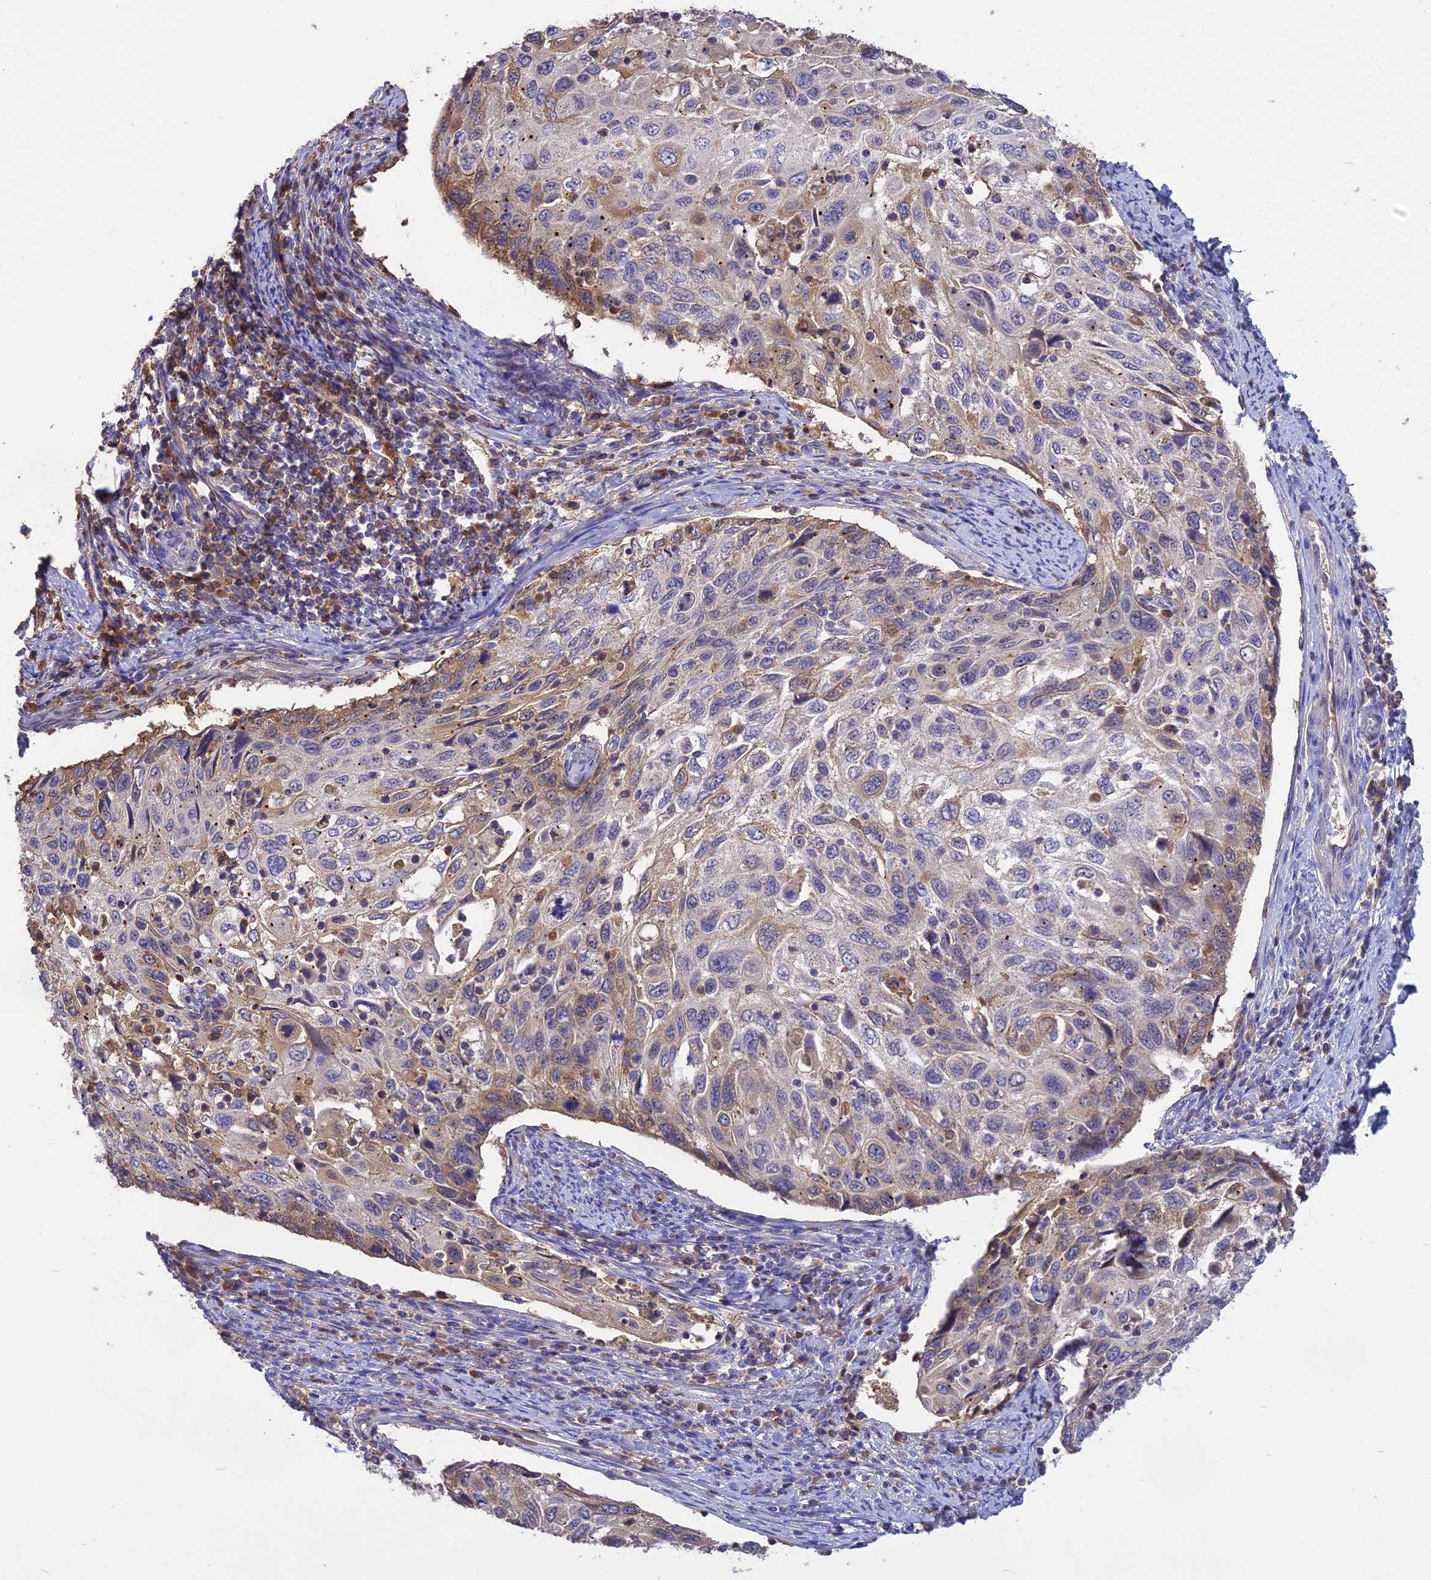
{"staining": {"intensity": "moderate", "quantity": "<25%", "location": "cytoplasmic/membranous"}, "tissue": "cervical cancer", "cell_type": "Tumor cells", "image_type": "cancer", "snomed": [{"axis": "morphology", "description": "Squamous cell carcinoma, NOS"}, {"axis": "topography", "description": "Cervix"}], "caption": "There is low levels of moderate cytoplasmic/membranous positivity in tumor cells of squamous cell carcinoma (cervical), as demonstrated by immunohistochemical staining (brown color).", "gene": "NUDT8", "patient": {"sex": "female", "age": 70}}